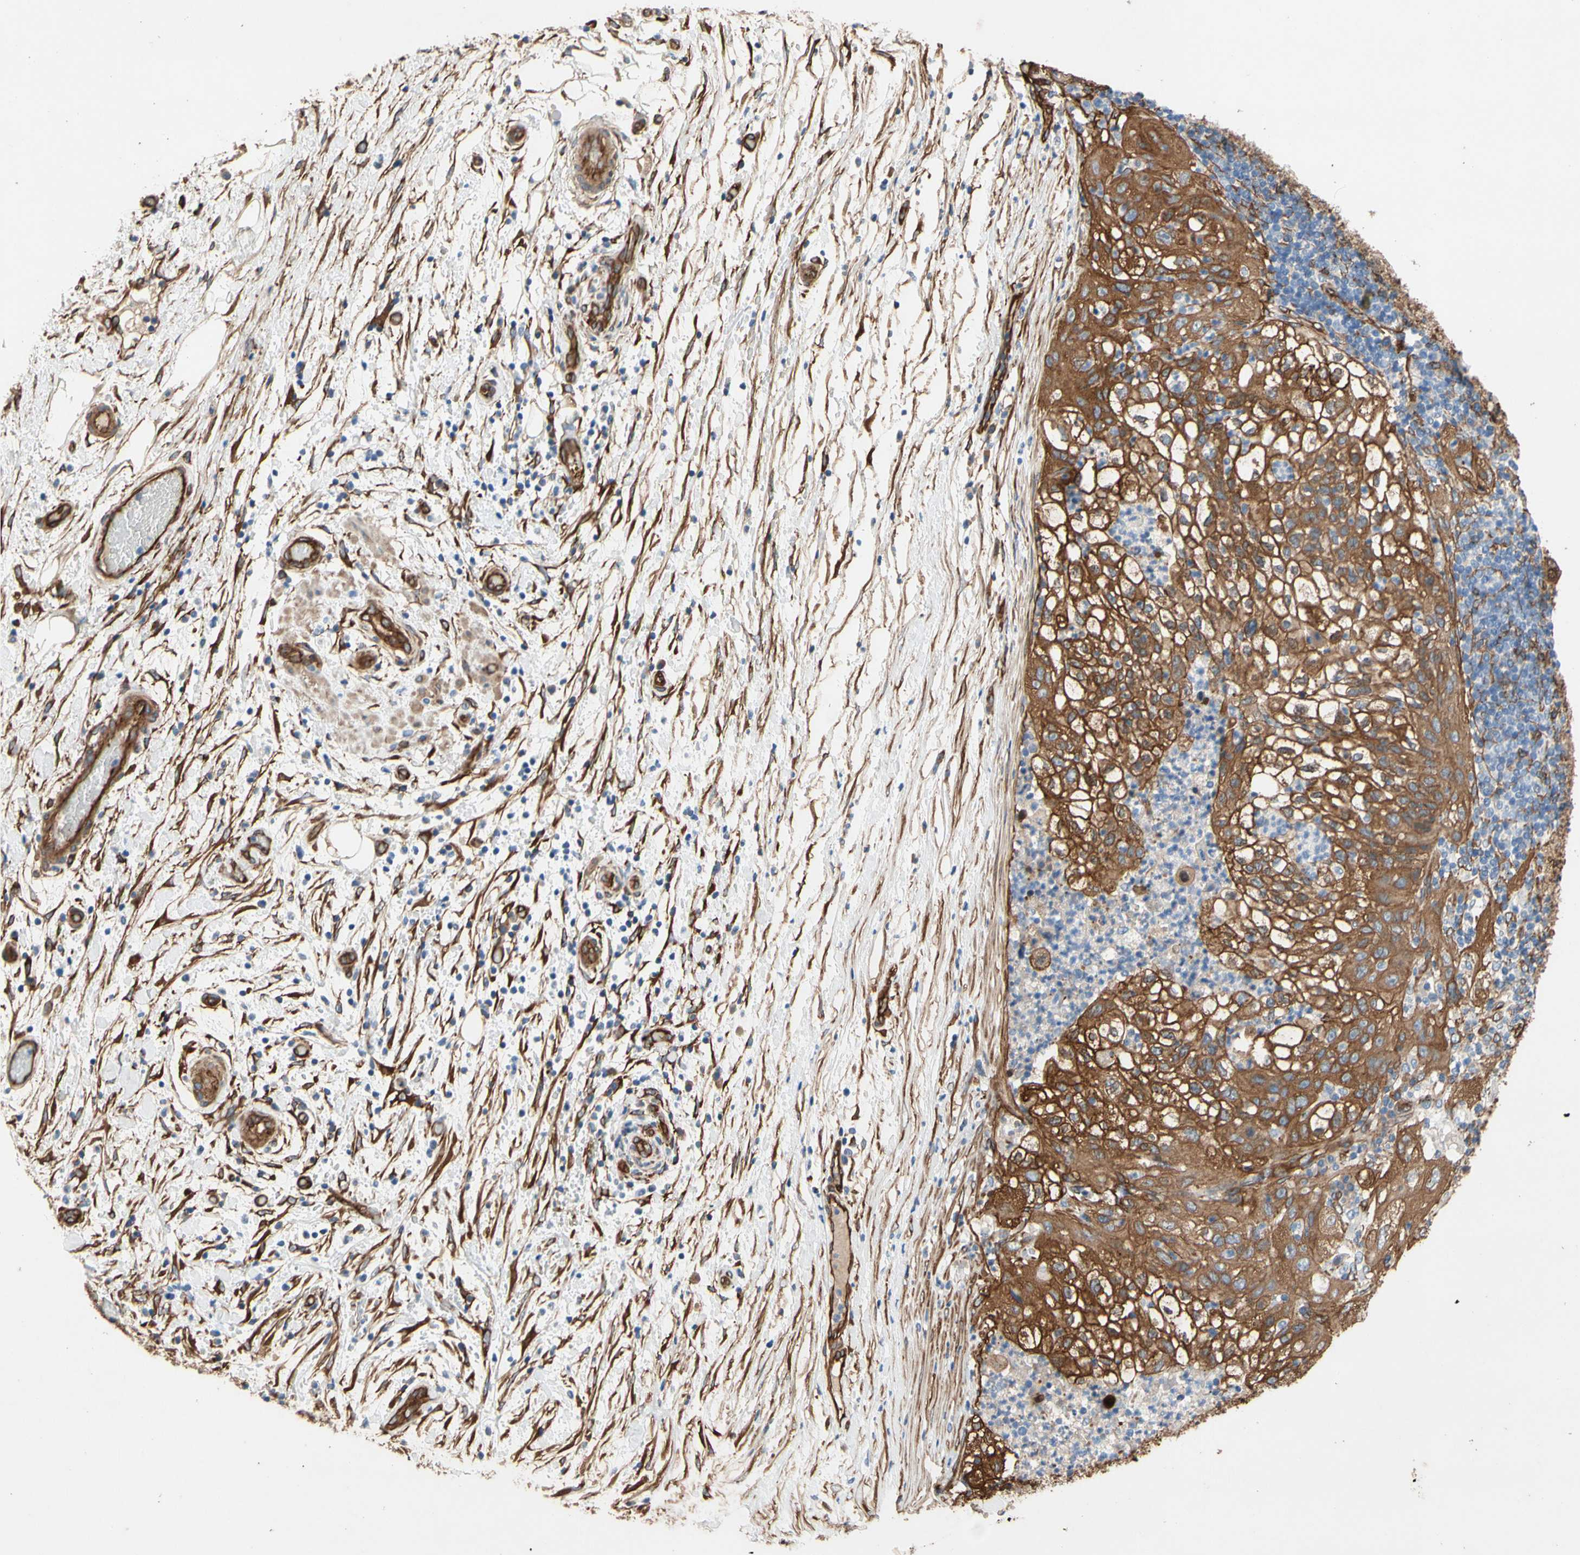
{"staining": {"intensity": "moderate", "quantity": "25%-75%", "location": "cytoplasmic/membranous"}, "tissue": "lung cancer", "cell_type": "Tumor cells", "image_type": "cancer", "snomed": [{"axis": "morphology", "description": "Inflammation, NOS"}, {"axis": "morphology", "description": "Squamous cell carcinoma, NOS"}, {"axis": "topography", "description": "Lymph node"}, {"axis": "topography", "description": "Soft tissue"}, {"axis": "topography", "description": "Lung"}], "caption": "Human squamous cell carcinoma (lung) stained with a brown dye demonstrates moderate cytoplasmic/membranous positive expression in about 25%-75% of tumor cells.", "gene": "CTTNBP2", "patient": {"sex": "male", "age": 66}}